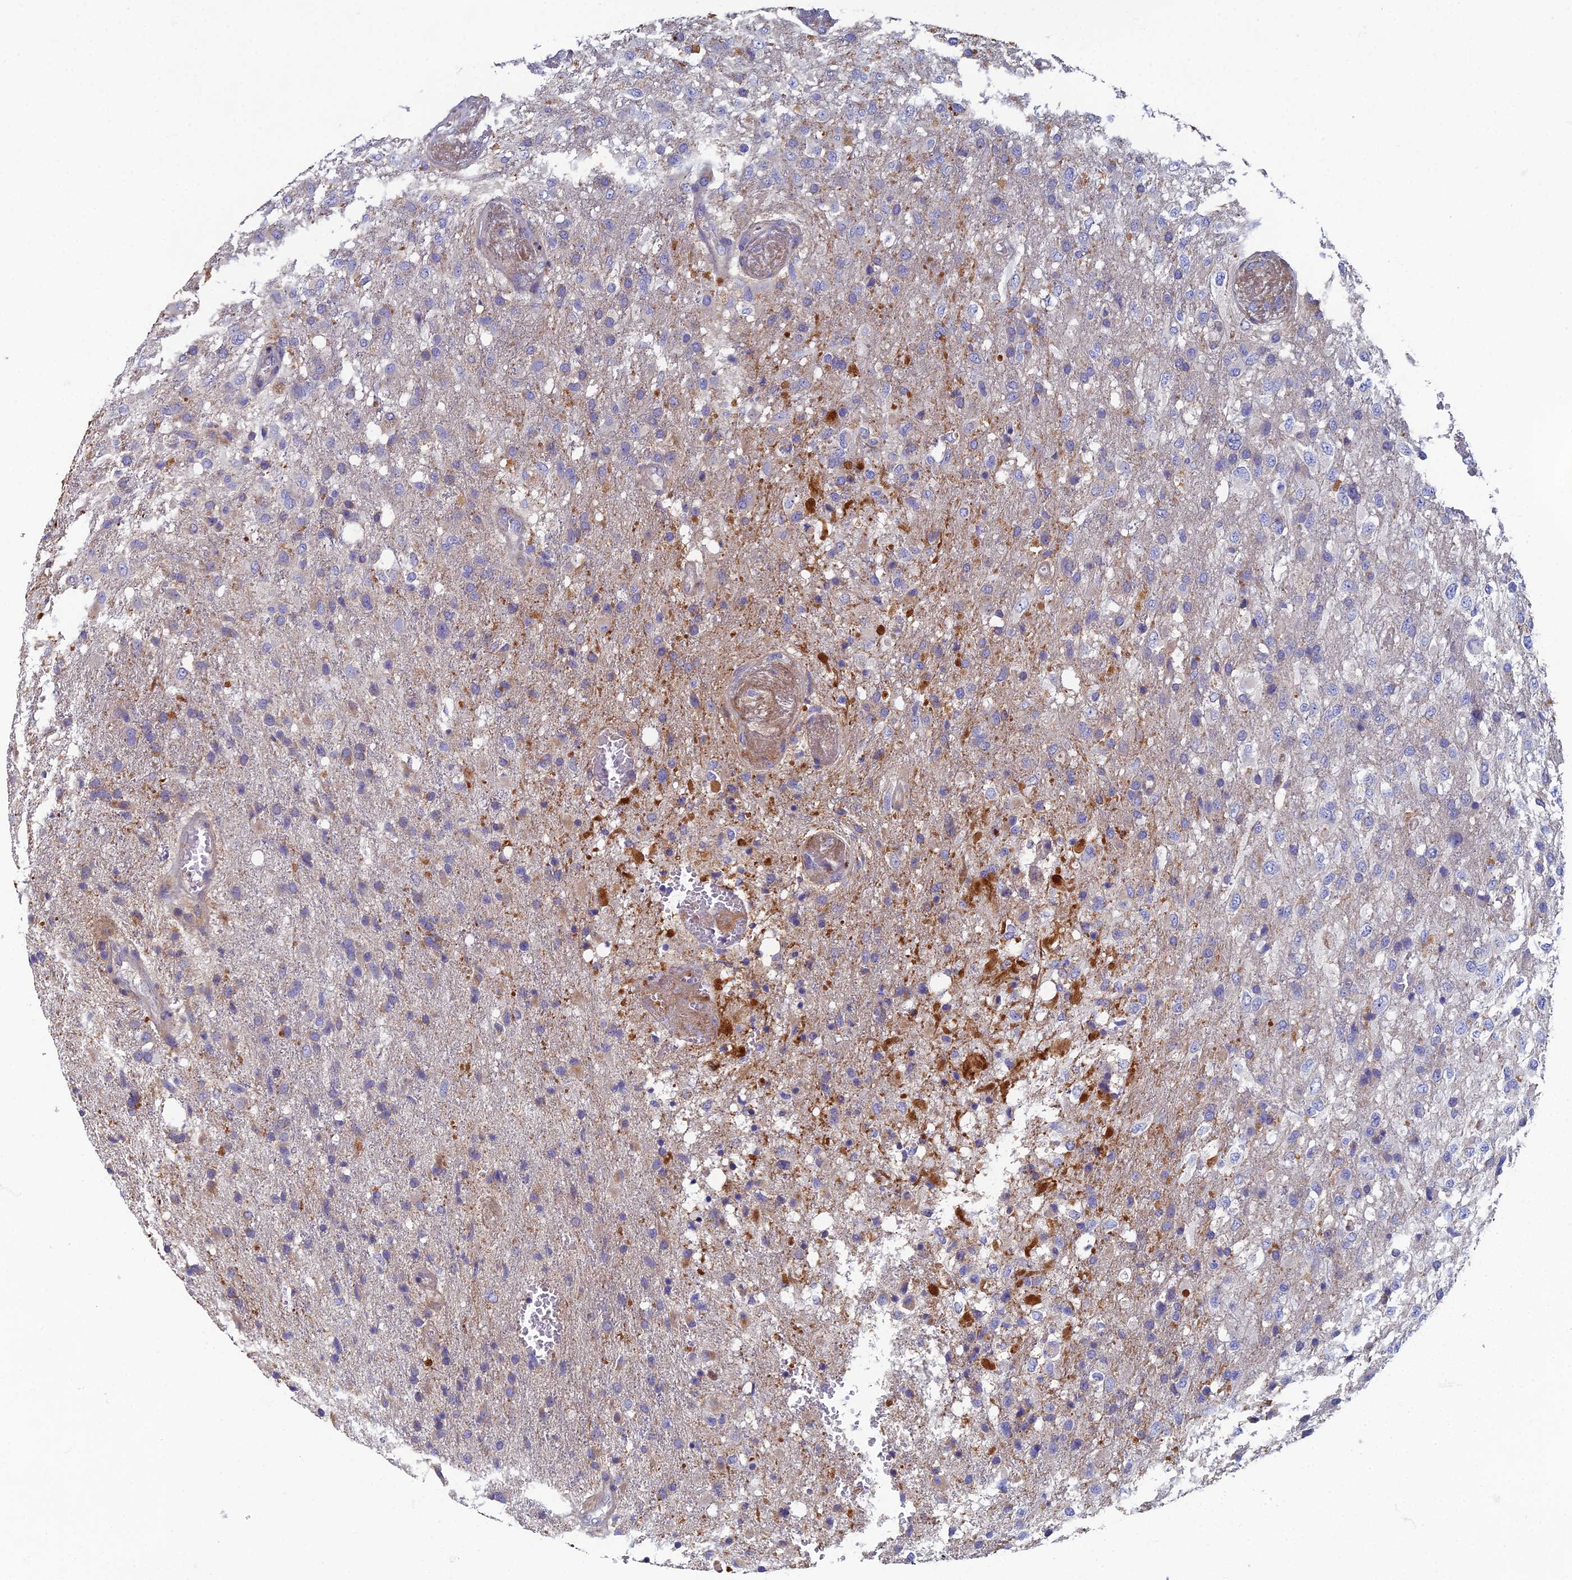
{"staining": {"intensity": "negative", "quantity": "none", "location": "none"}, "tissue": "glioma", "cell_type": "Tumor cells", "image_type": "cancer", "snomed": [{"axis": "morphology", "description": "Glioma, malignant, High grade"}, {"axis": "topography", "description": "Brain"}], "caption": "DAB (3,3'-diaminobenzidine) immunohistochemical staining of human glioma exhibits no significant staining in tumor cells.", "gene": "RNASEK", "patient": {"sex": "female", "age": 74}}